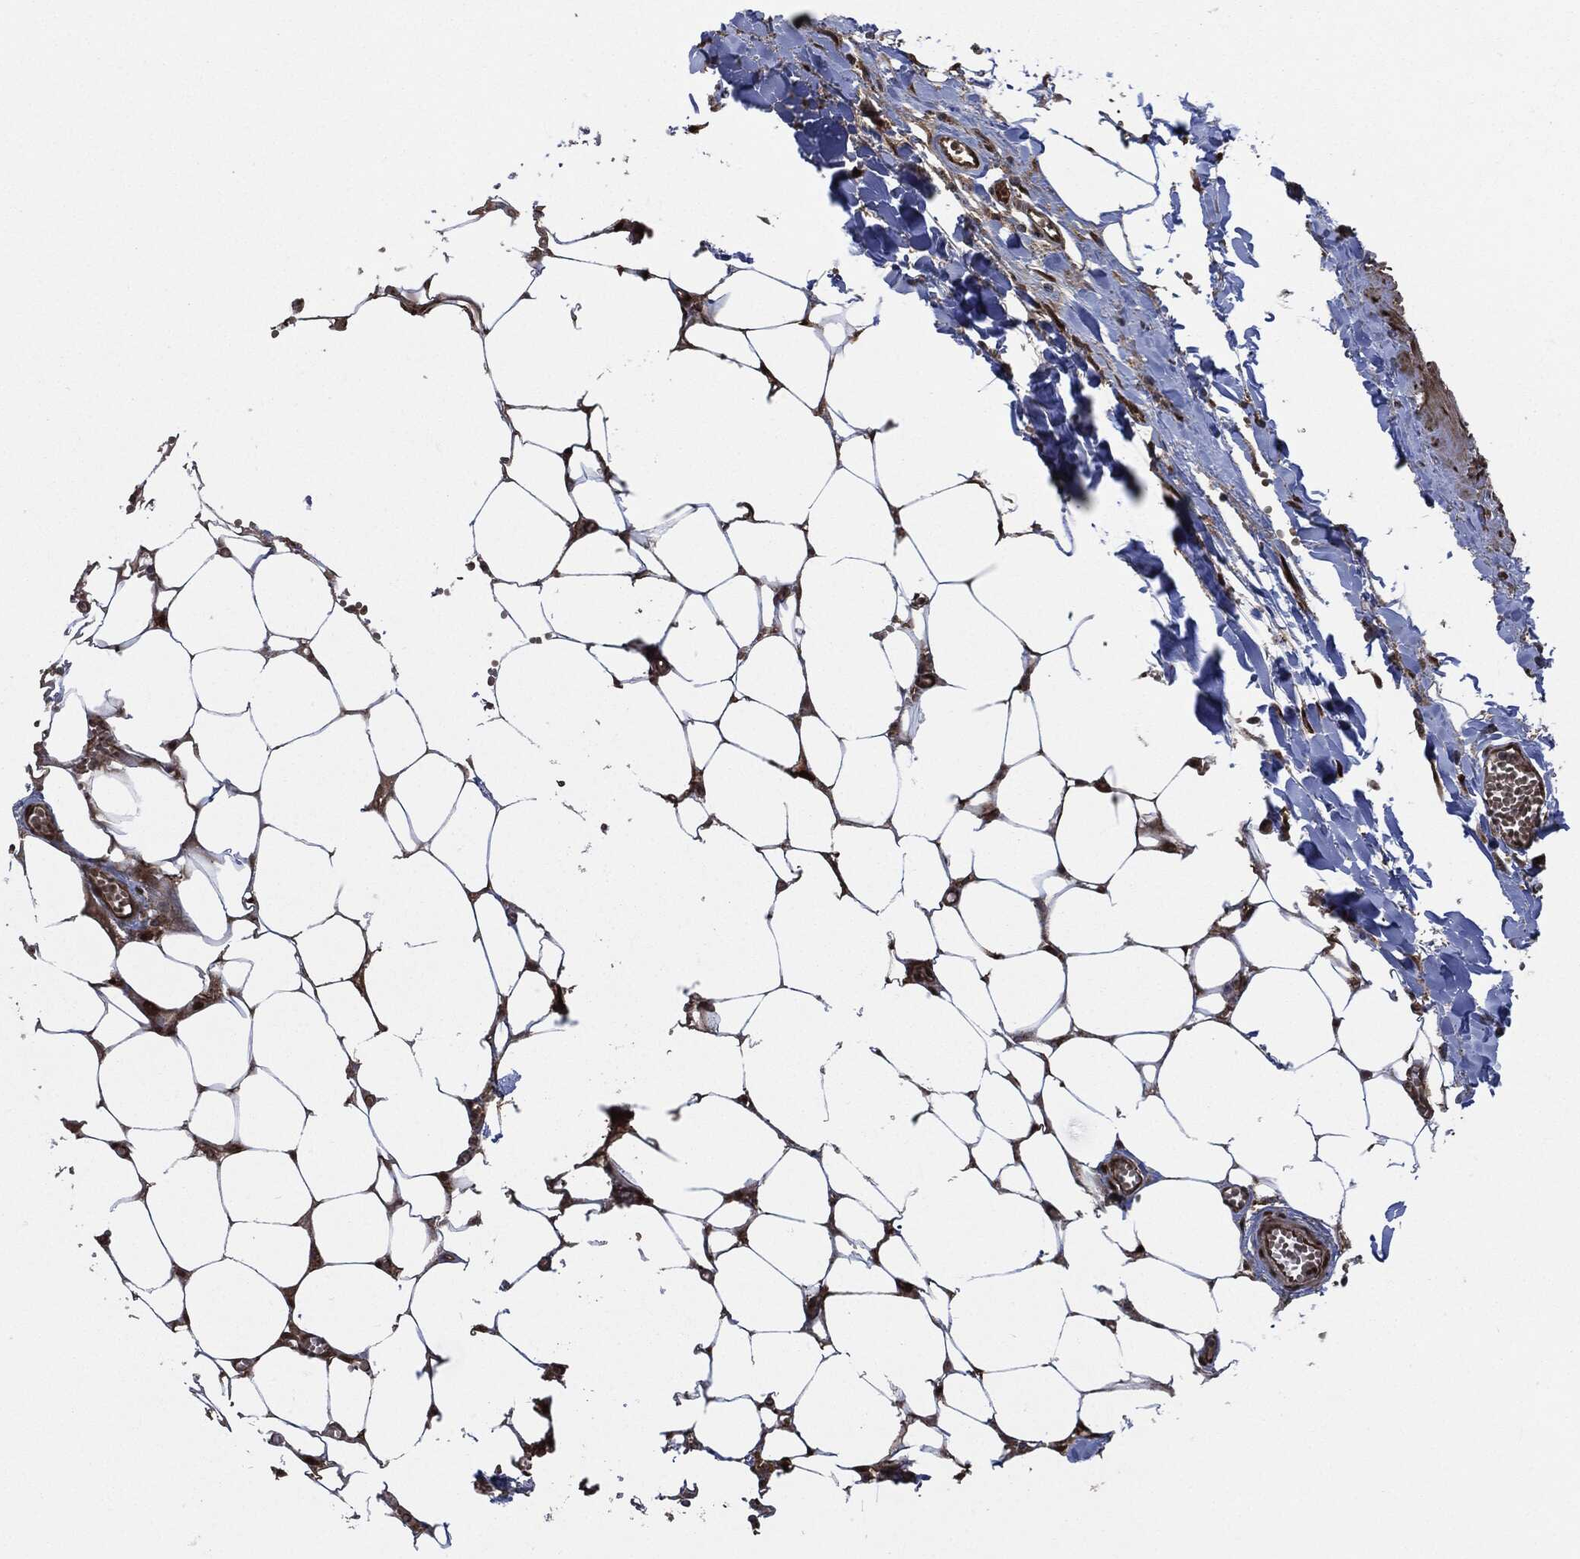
{"staining": {"intensity": "strong", "quantity": ">75%", "location": "cytoplasmic/membranous,nuclear"}, "tissue": "adipose tissue", "cell_type": "Adipocytes", "image_type": "normal", "snomed": [{"axis": "morphology", "description": "Normal tissue, NOS"}, {"axis": "morphology", "description": "Squamous cell carcinoma, NOS"}, {"axis": "topography", "description": "Cartilage tissue"}, {"axis": "topography", "description": "Lung"}], "caption": "Protein expression analysis of benign adipose tissue demonstrates strong cytoplasmic/membranous,nuclear expression in about >75% of adipocytes. The protein is stained brown, and the nuclei are stained in blue (DAB (3,3'-diaminobenzidine) IHC with brightfield microscopy, high magnification).", "gene": "DCTN1", "patient": {"sex": "male", "age": 66}}